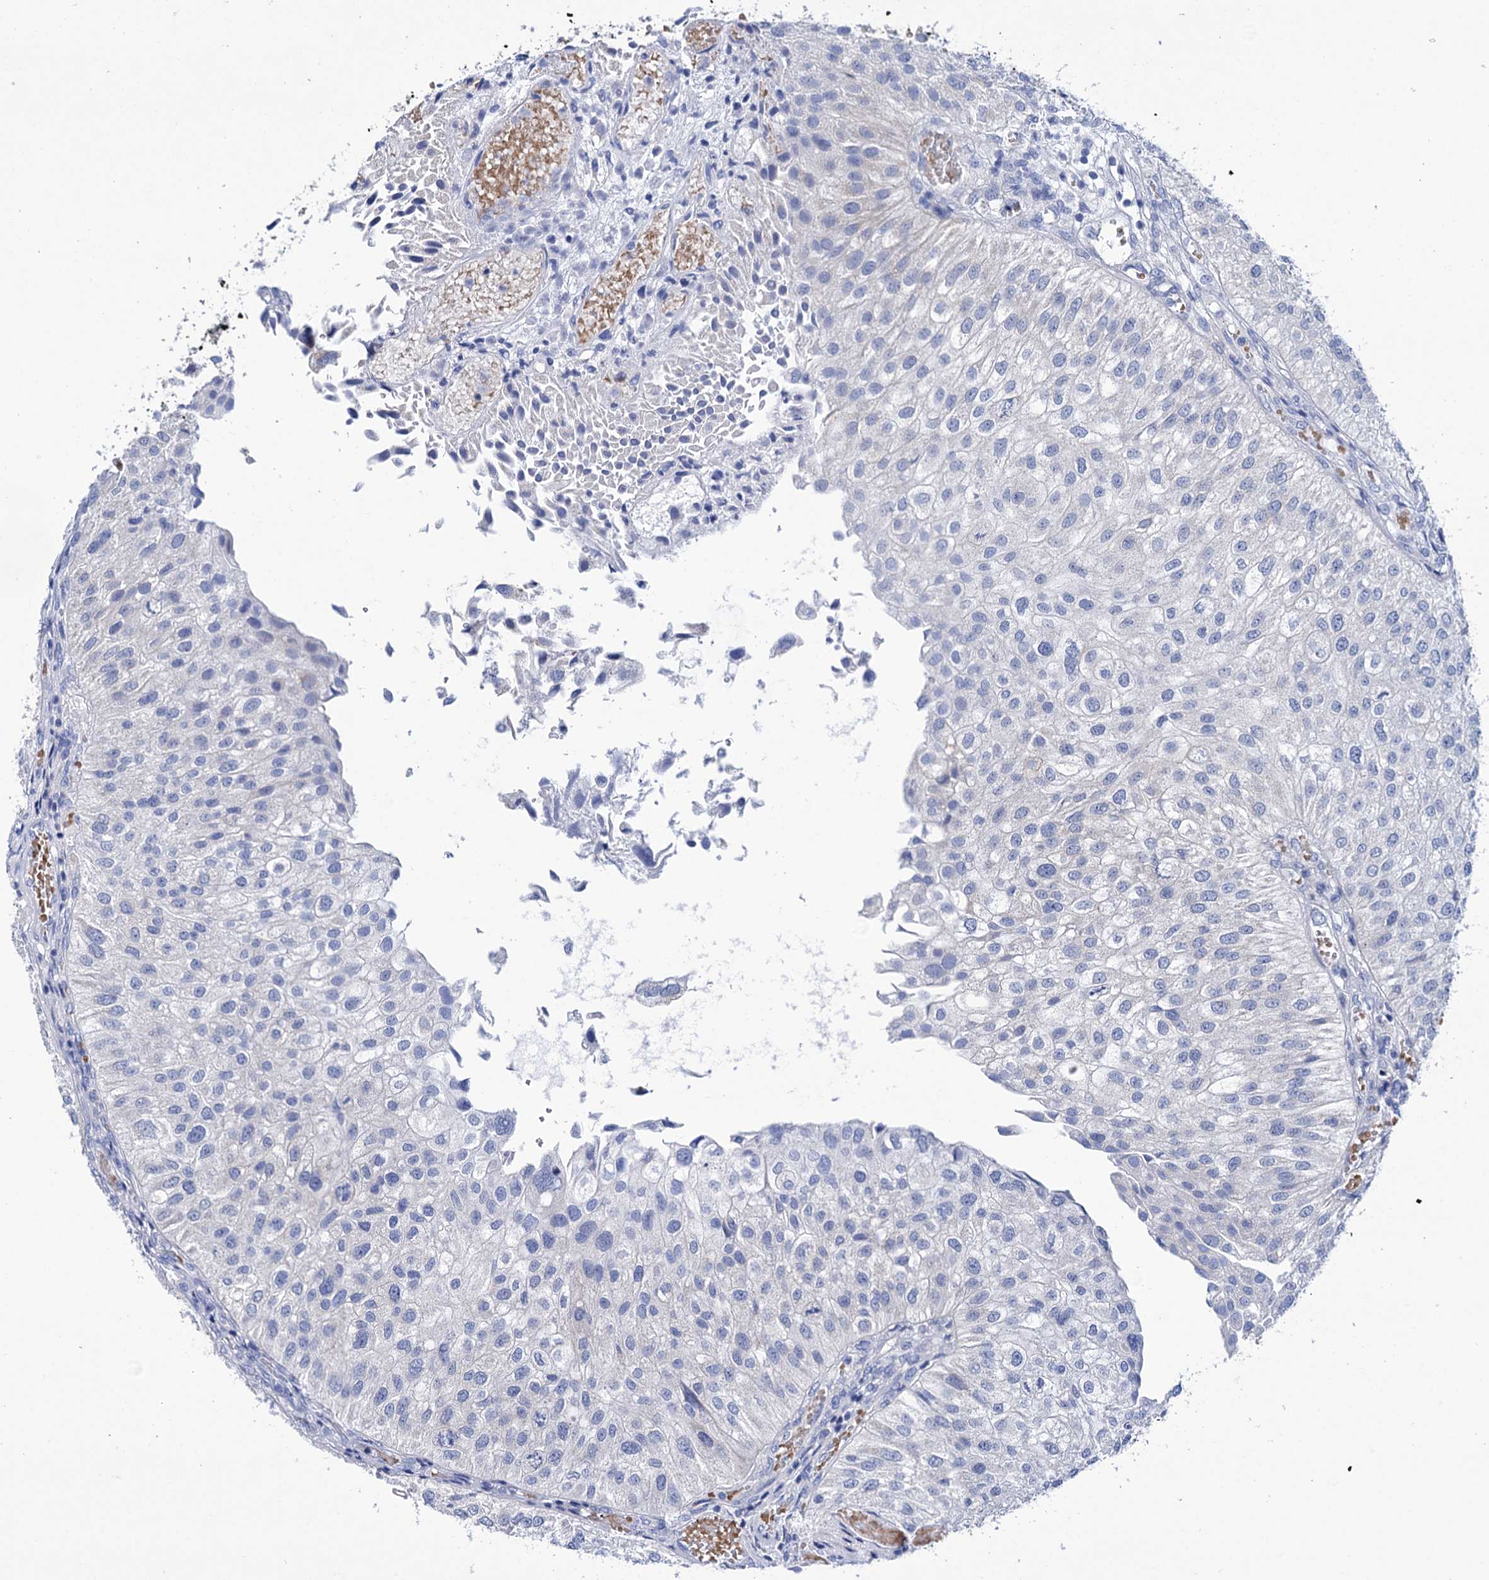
{"staining": {"intensity": "negative", "quantity": "none", "location": "none"}, "tissue": "urothelial cancer", "cell_type": "Tumor cells", "image_type": "cancer", "snomed": [{"axis": "morphology", "description": "Urothelial carcinoma, Low grade"}, {"axis": "topography", "description": "Urinary bladder"}], "caption": "Immunohistochemistry image of human urothelial cancer stained for a protein (brown), which displays no expression in tumor cells. (DAB immunohistochemistry with hematoxylin counter stain).", "gene": "YARS2", "patient": {"sex": "female", "age": 89}}